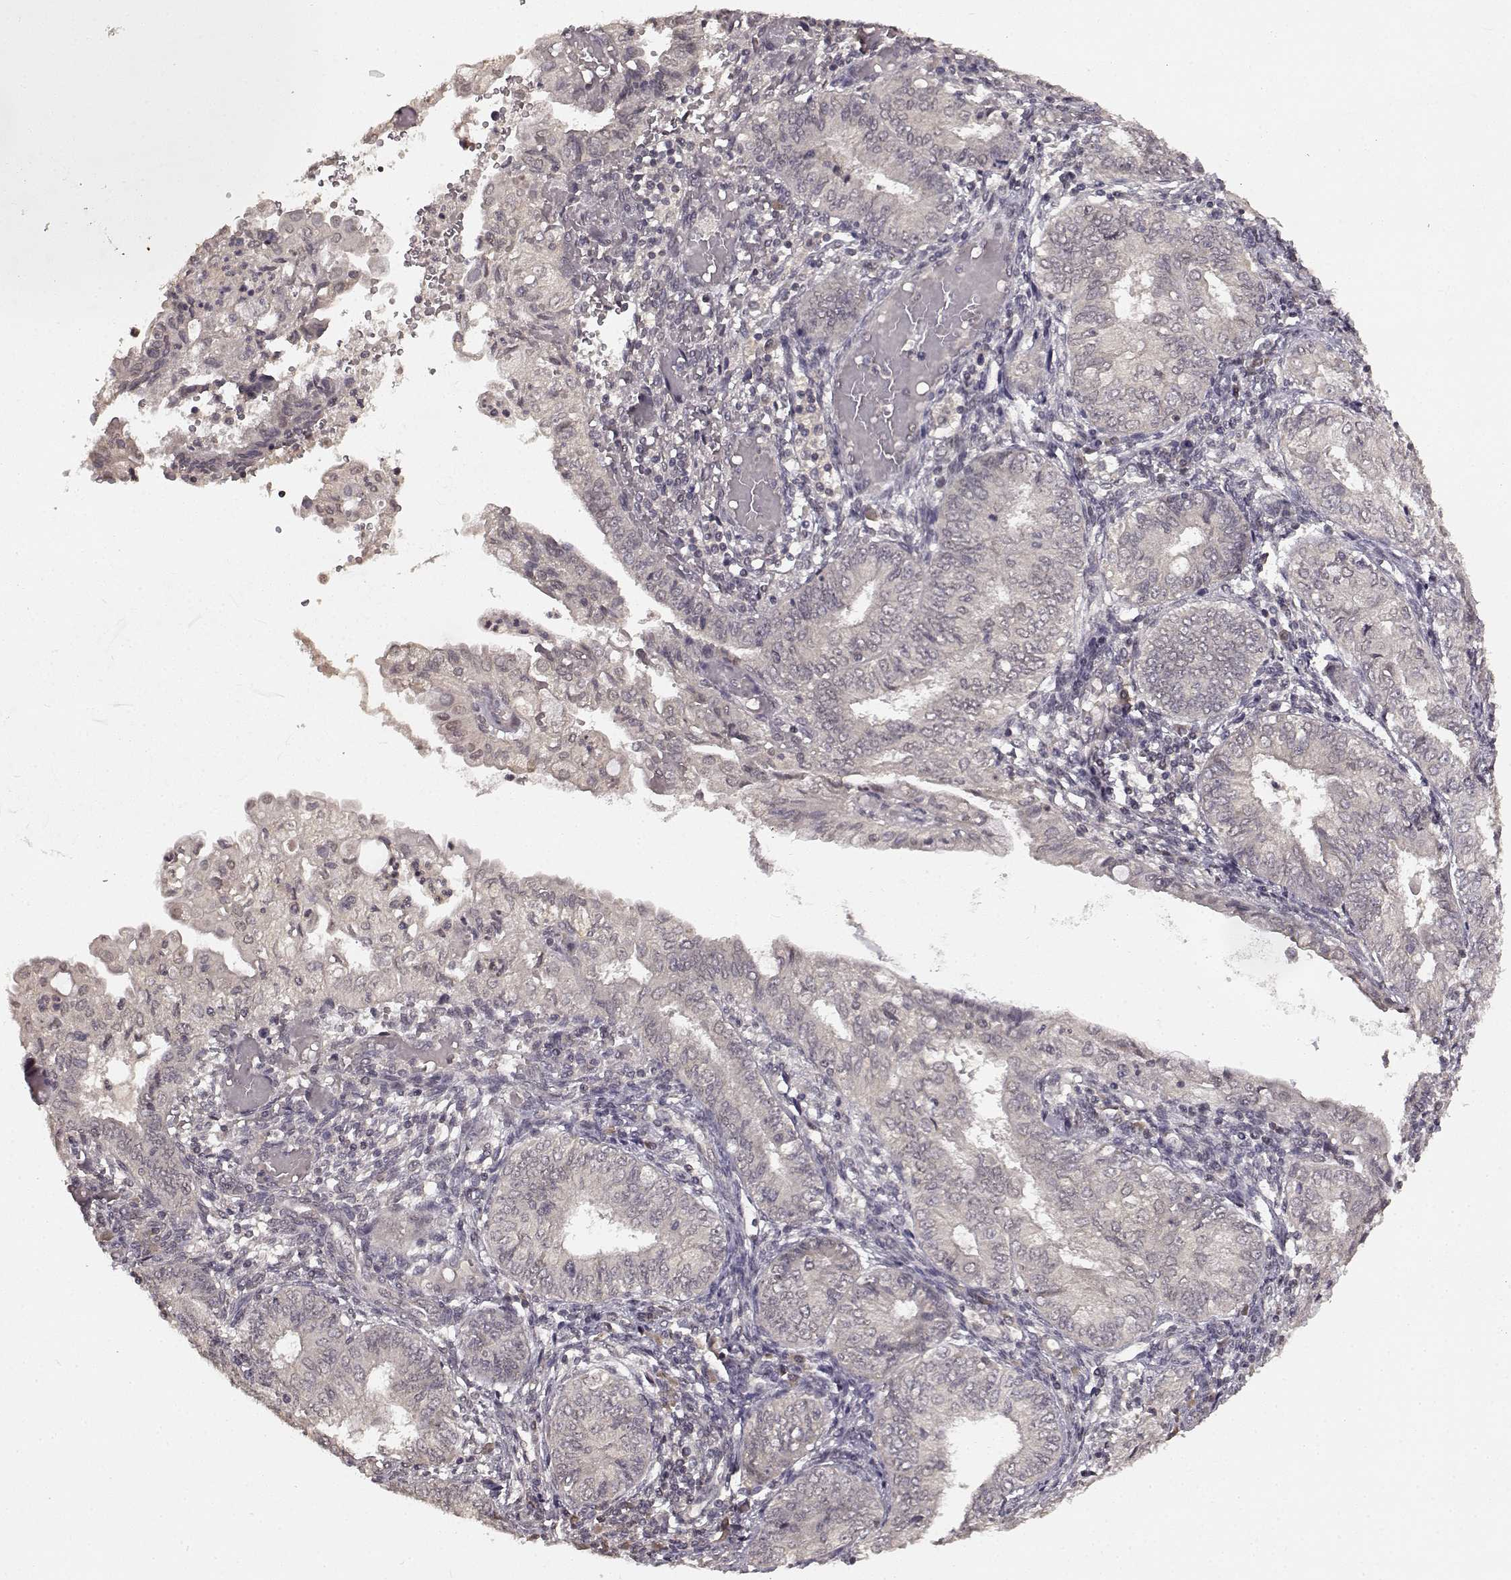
{"staining": {"intensity": "negative", "quantity": "none", "location": "none"}, "tissue": "endometrial cancer", "cell_type": "Tumor cells", "image_type": "cancer", "snomed": [{"axis": "morphology", "description": "Adenocarcinoma, NOS"}, {"axis": "topography", "description": "Endometrium"}], "caption": "Immunohistochemistry (IHC) micrograph of endometrial adenocarcinoma stained for a protein (brown), which exhibits no staining in tumor cells.", "gene": "NTRK2", "patient": {"sex": "female", "age": 68}}